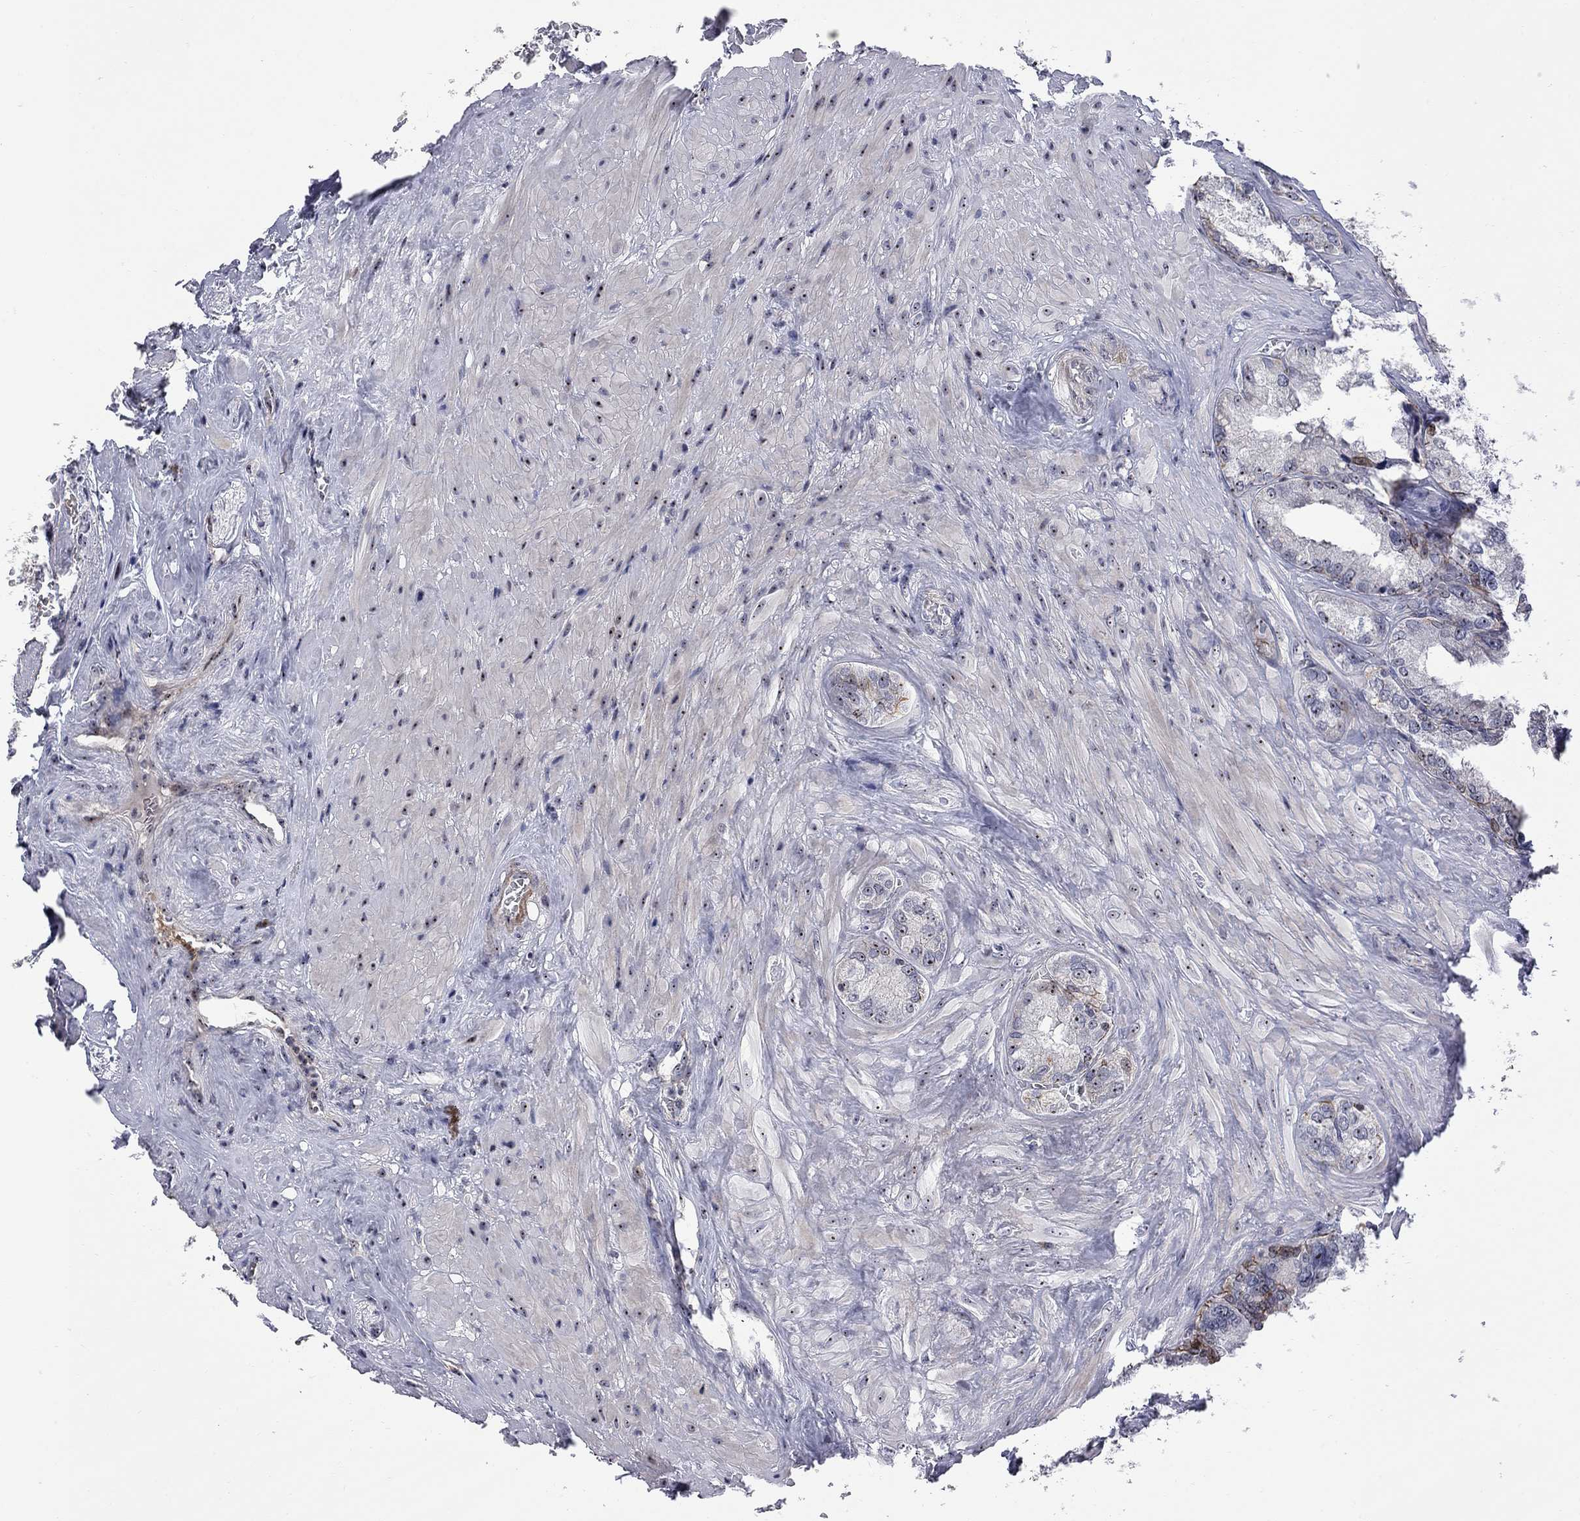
{"staining": {"intensity": "moderate", "quantity": "<25%", "location": "nuclear"}, "tissue": "seminal vesicle", "cell_type": "Glandular cells", "image_type": "normal", "snomed": [{"axis": "morphology", "description": "Normal tissue, NOS"}, {"axis": "topography", "description": "Seminal veicle"}], "caption": "Approximately <25% of glandular cells in benign human seminal vesicle exhibit moderate nuclear protein staining as visualized by brown immunohistochemical staining.", "gene": "DHX33", "patient": {"sex": "male", "age": 72}}